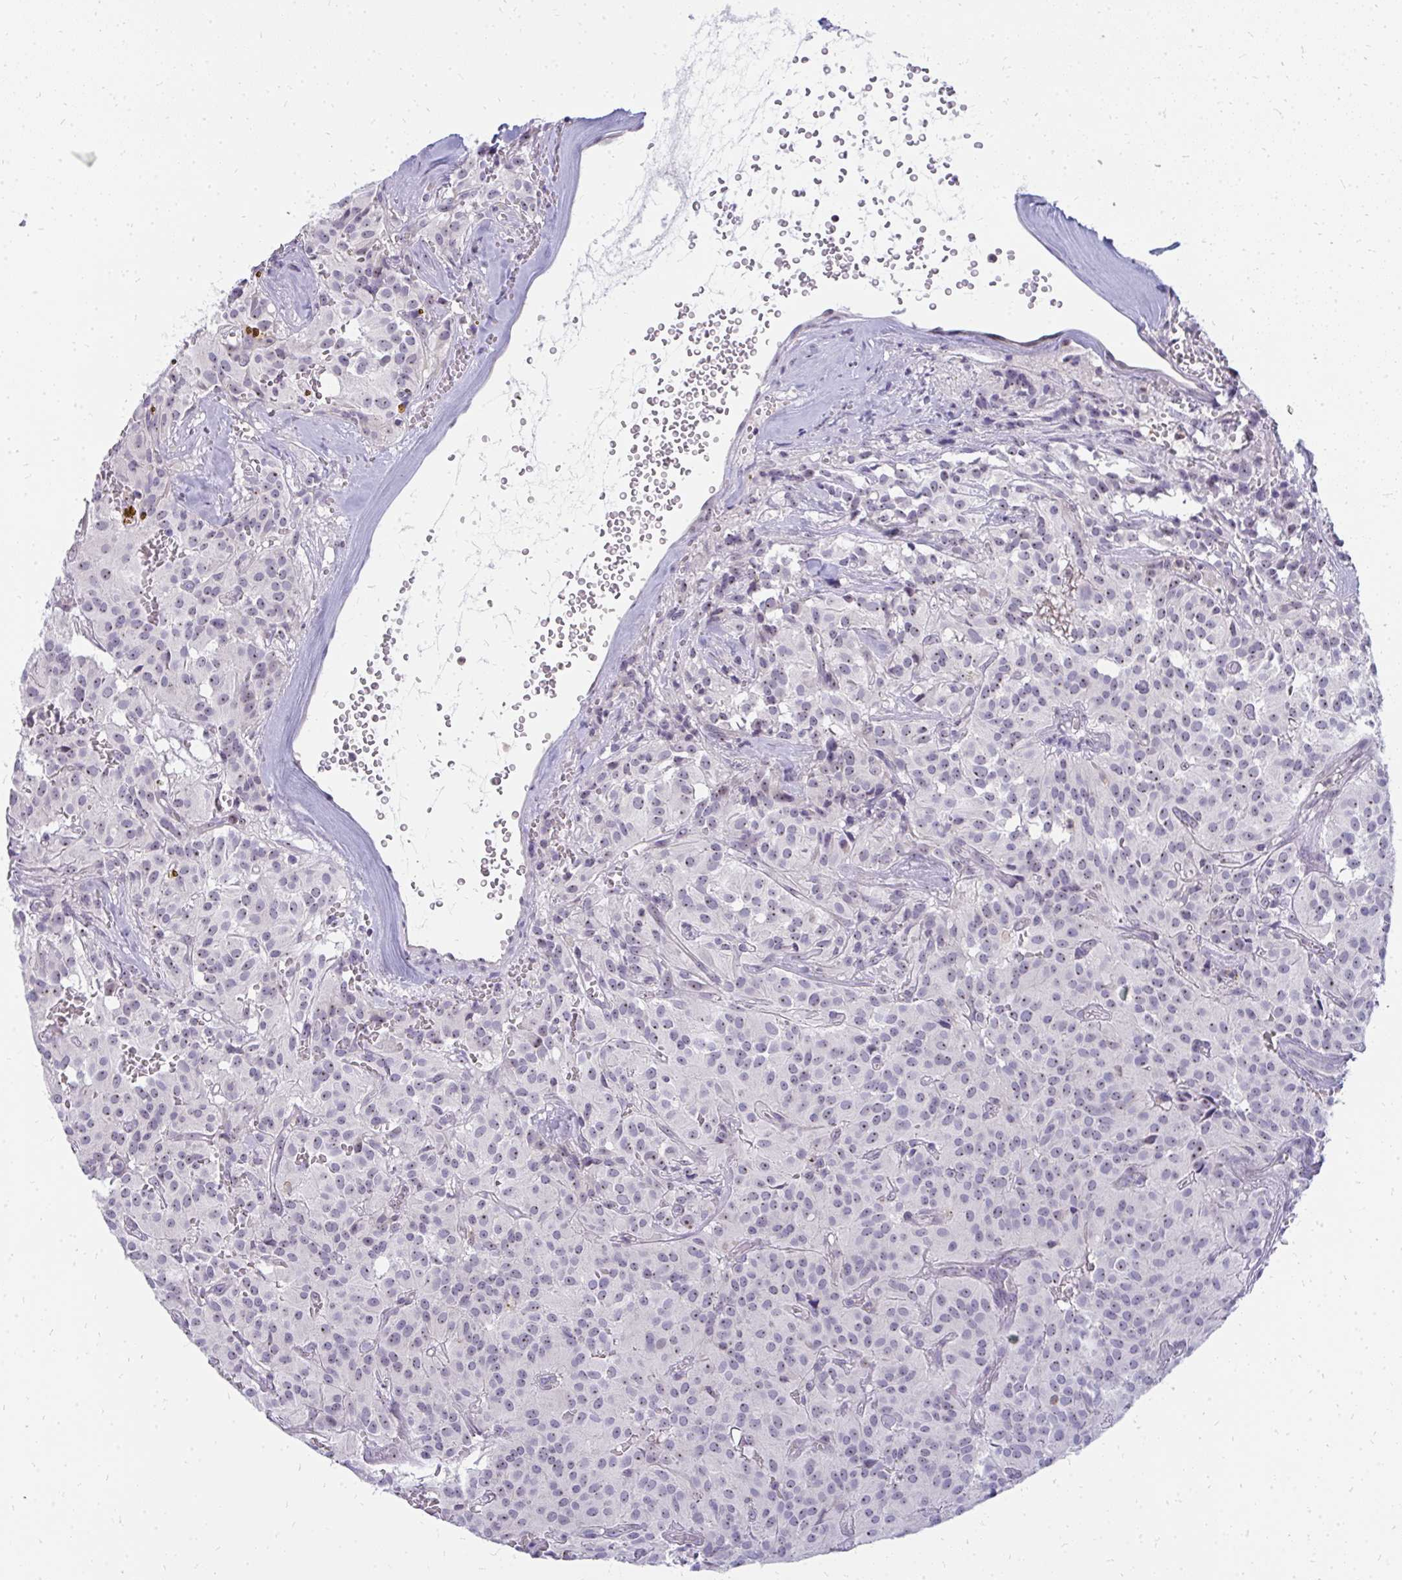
{"staining": {"intensity": "weak", "quantity": "25%-75%", "location": "nuclear"}, "tissue": "glioma", "cell_type": "Tumor cells", "image_type": "cancer", "snomed": [{"axis": "morphology", "description": "Glioma, malignant, Low grade"}, {"axis": "topography", "description": "Brain"}], "caption": "Immunohistochemistry (DAB (3,3'-diaminobenzidine)) staining of human glioma demonstrates weak nuclear protein staining in about 25%-75% of tumor cells.", "gene": "FAM9A", "patient": {"sex": "male", "age": 42}}